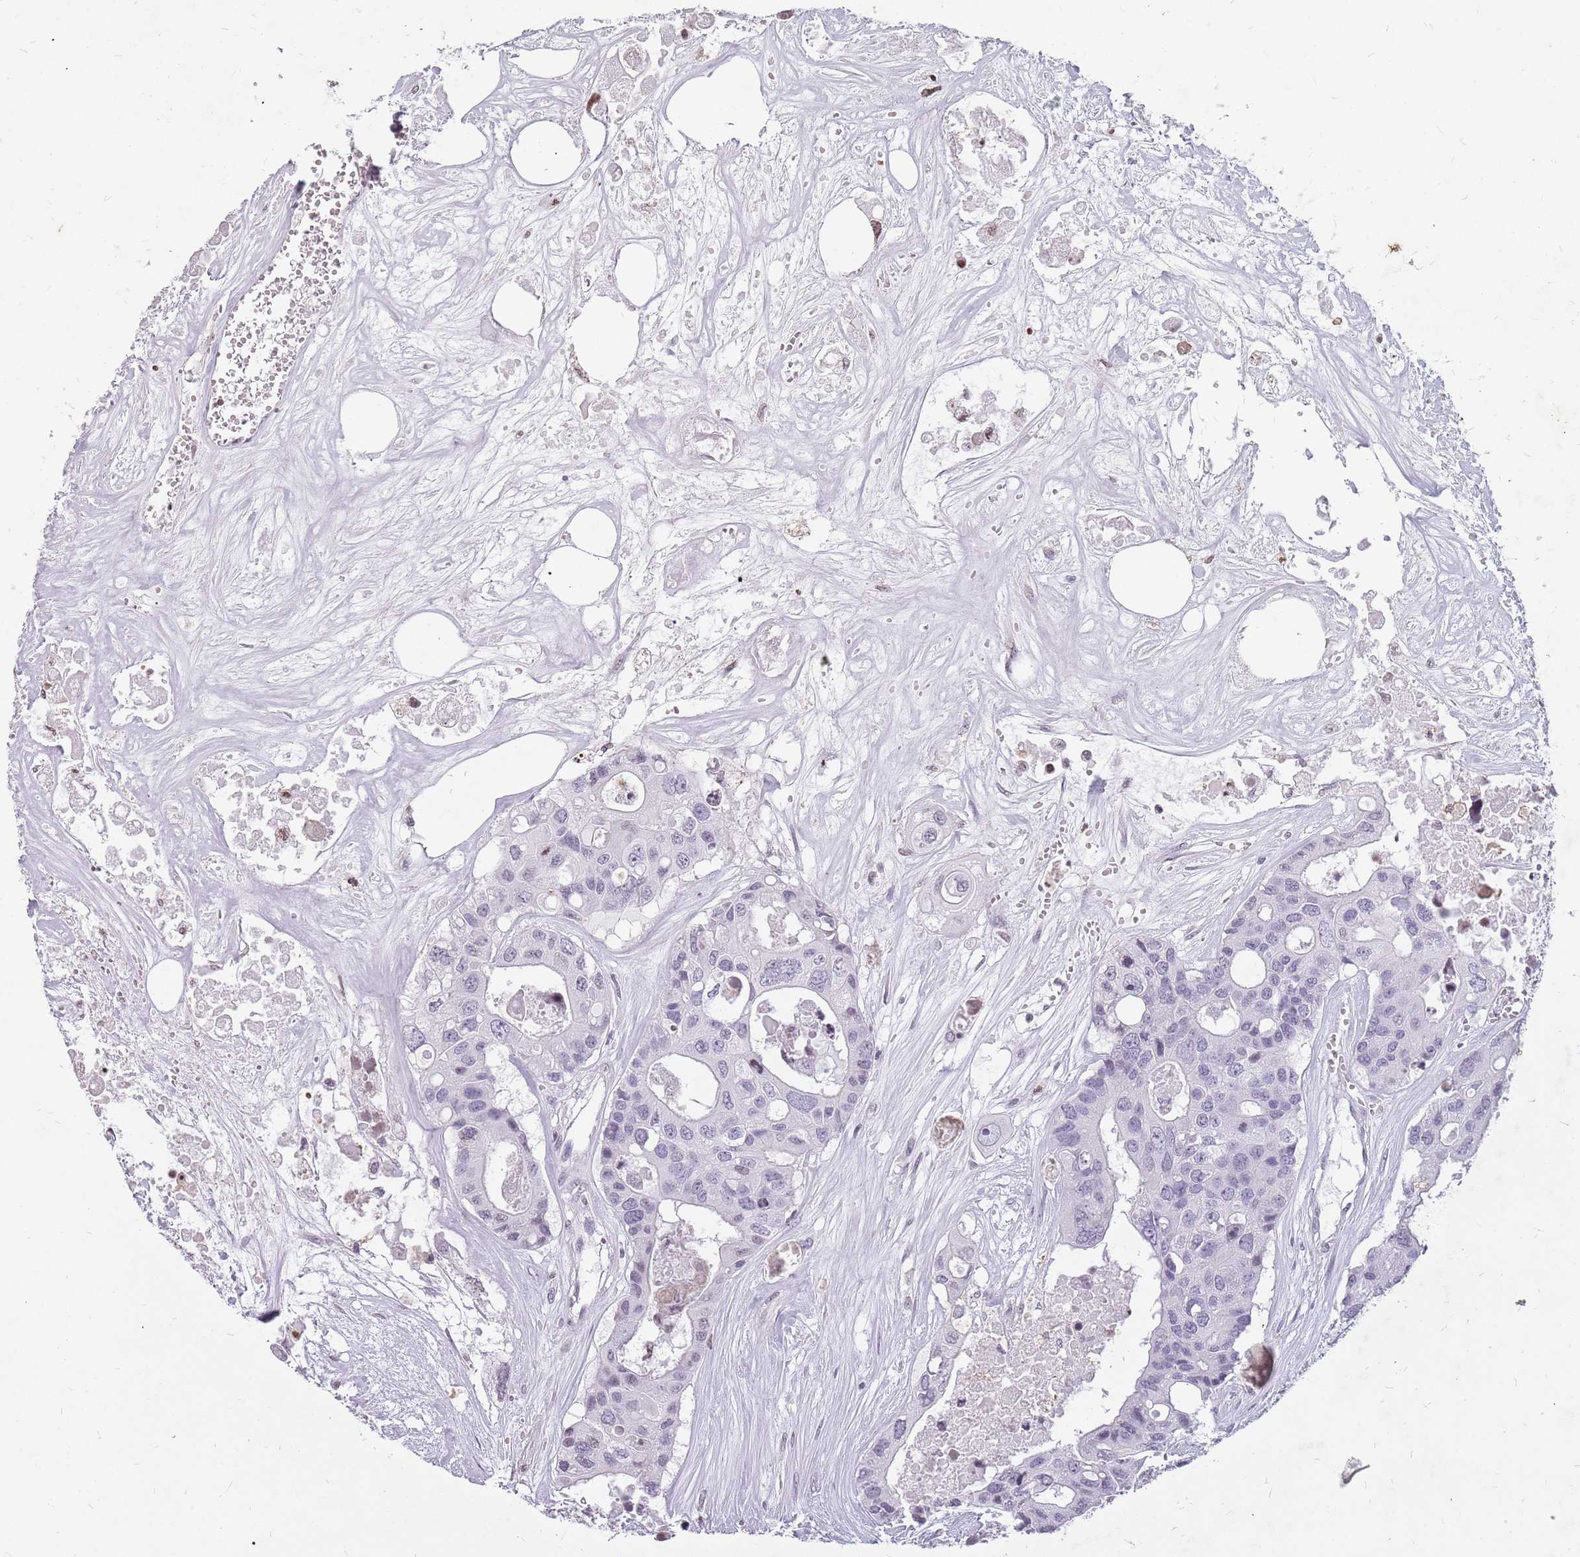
{"staining": {"intensity": "negative", "quantity": "none", "location": "none"}, "tissue": "colorectal cancer", "cell_type": "Tumor cells", "image_type": "cancer", "snomed": [{"axis": "morphology", "description": "Adenocarcinoma, NOS"}, {"axis": "topography", "description": "Colon"}], "caption": "Immunohistochemistry (IHC) image of neoplastic tissue: colorectal cancer stained with DAB demonstrates no significant protein expression in tumor cells. The staining was performed using DAB to visualize the protein expression in brown, while the nuclei were stained in blue with hematoxylin (Magnification: 20x).", "gene": "NEK6", "patient": {"sex": "male", "age": 77}}